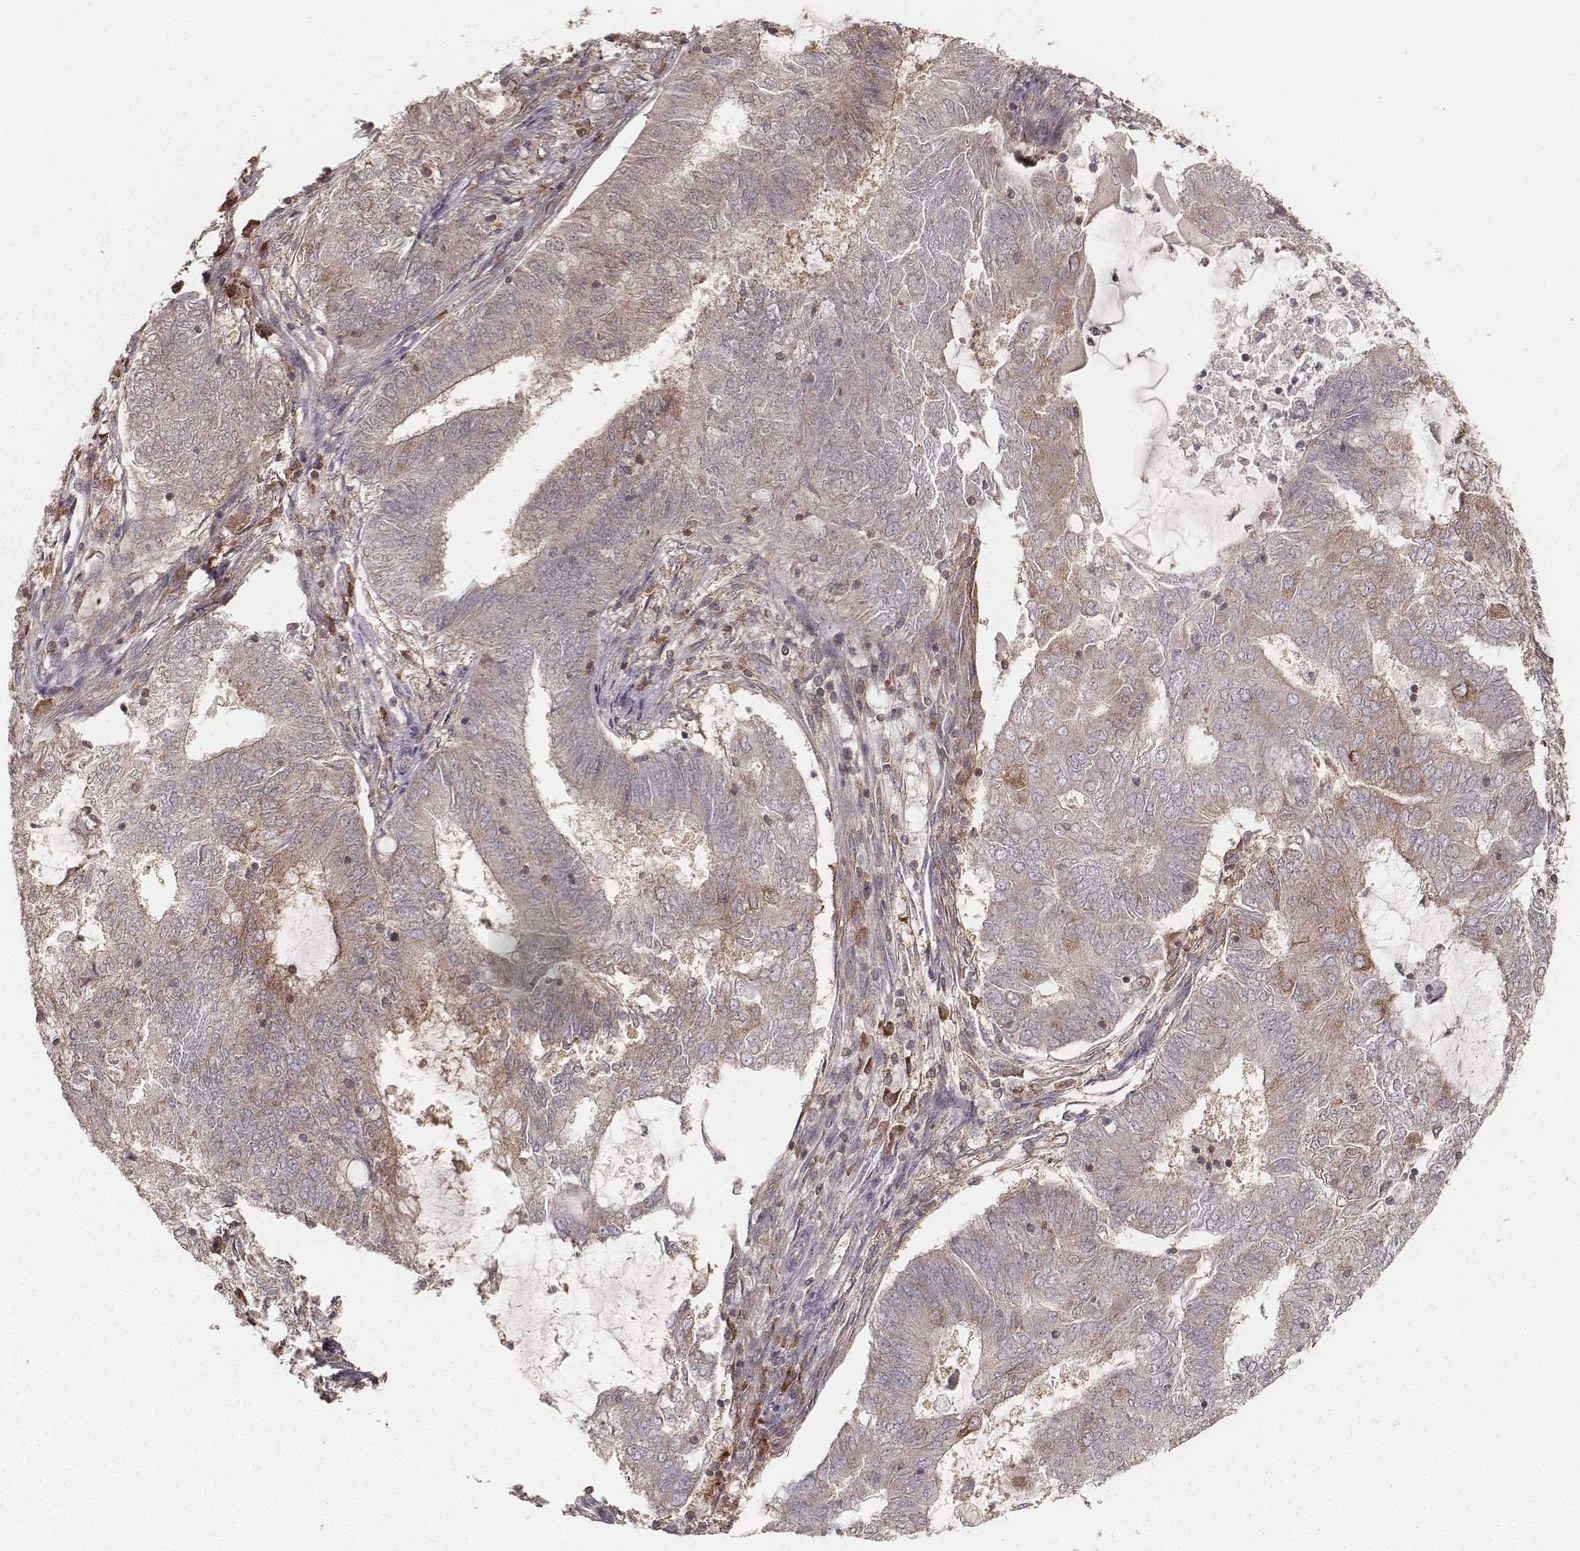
{"staining": {"intensity": "weak", "quantity": "25%-75%", "location": "cytoplasmic/membranous"}, "tissue": "endometrial cancer", "cell_type": "Tumor cells", "image_type": "cancer", "snomed": [{"axis": "morphology", "description": "Adenocarcinoma, NOS"}, {"axis": "topography", "description": "Endometrium"}], "caption": "Immunohistochemistry (IHC) histopathology image of human endometrial cancer stained for a protein (brown), which shows low levels of weak cytoplasmic/membranous staining in about 25%-75% of tumor cells.", "gene": "CARS1", "patient": {"sex": "female", "age": 62}}